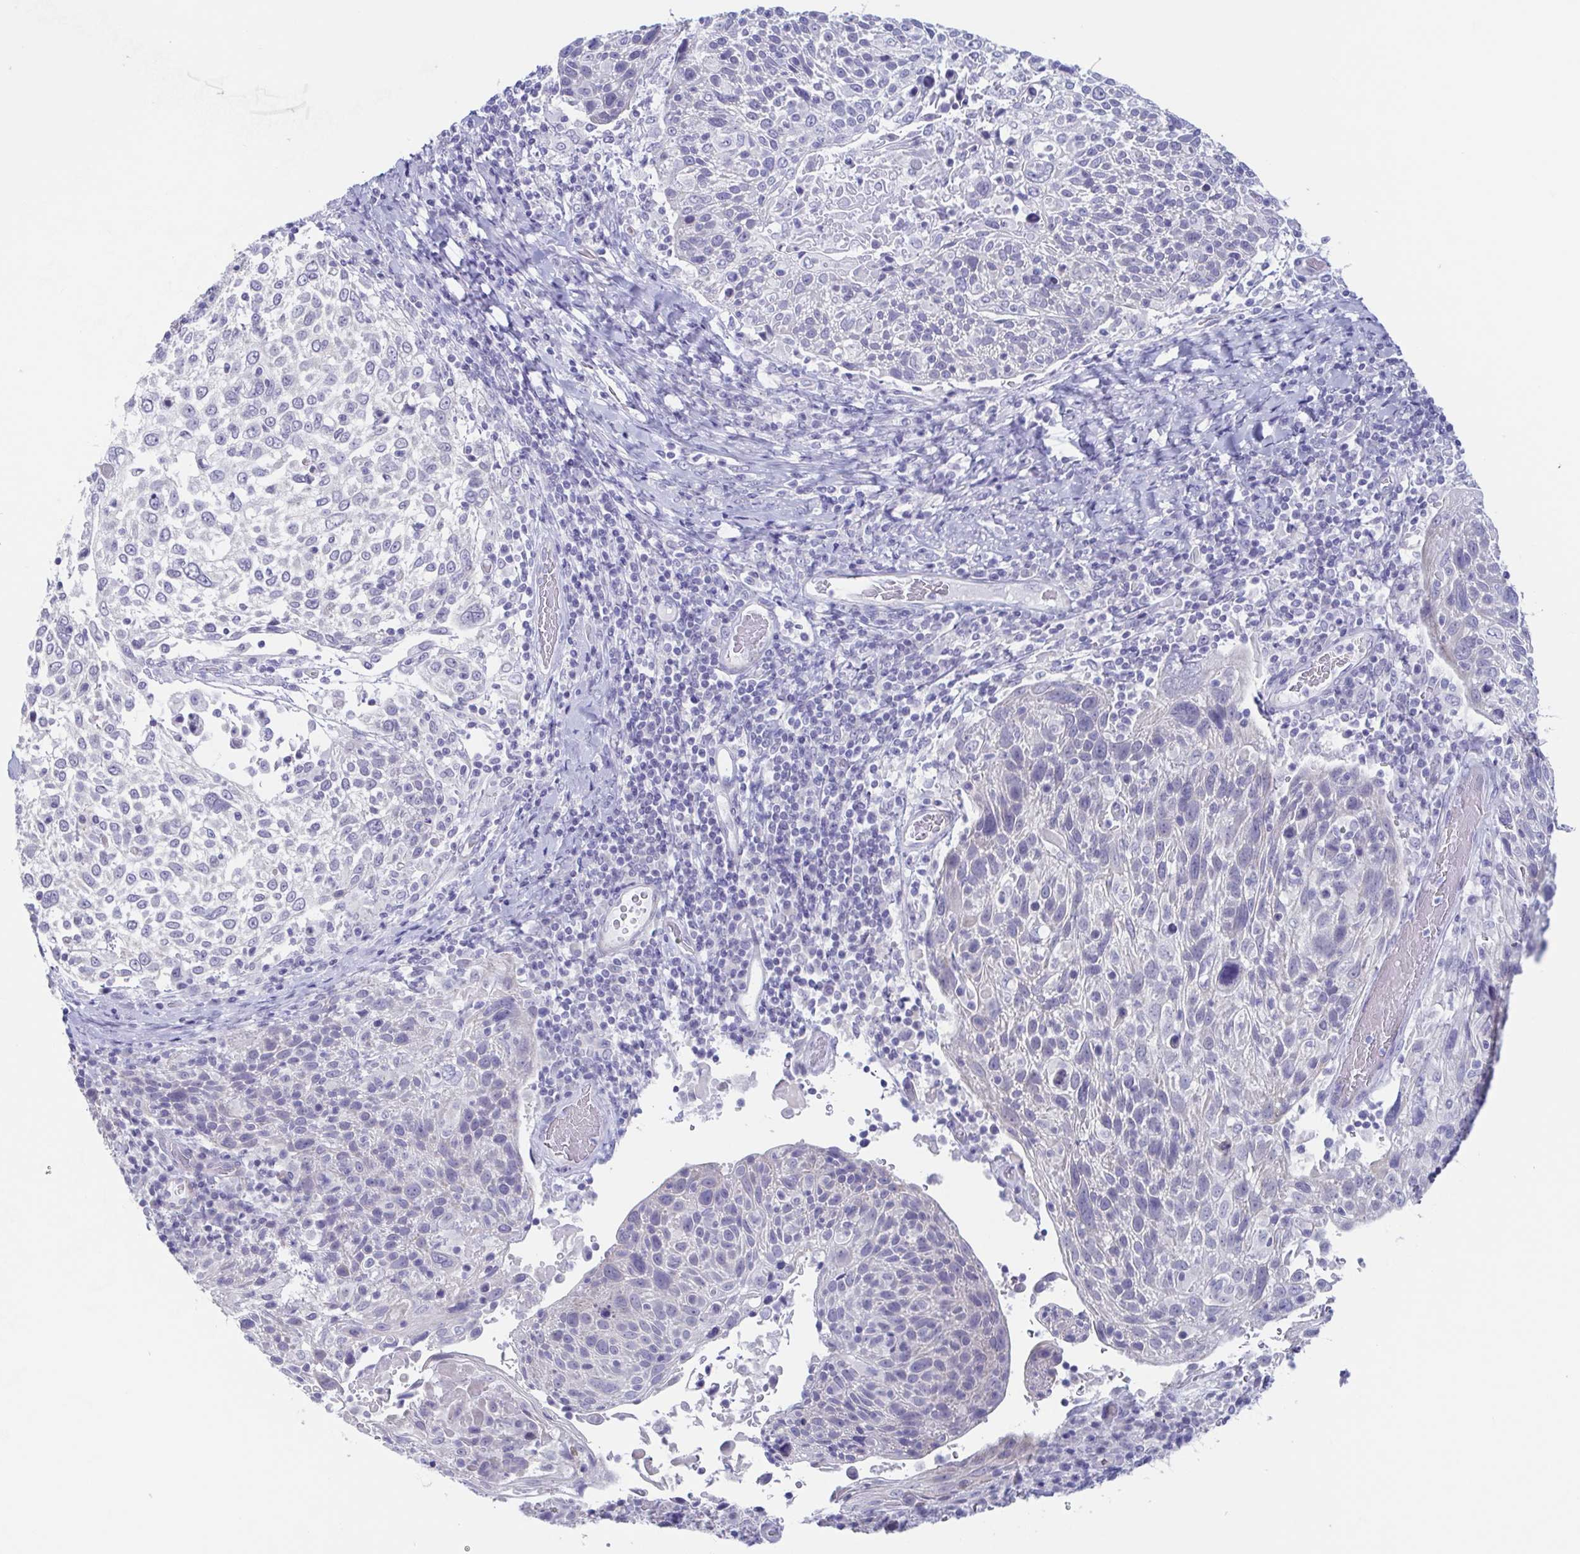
{"staining": {"intensity": "negative", "quantity": "none", "location": "none"}, "tissue": "cervical cancer", "cell_type": "Tumor cells", "image_type": "cancer", "snomed": [{"axis": "morphology", "description": "Squamous cell carcinoma, NOS"}, {"axis": "topography", "description": "Cervix"}], "caption": "Immunohistochemistry image of neoplastic tissue: squamous cell carcinoma (cervical) stained with DAB (3,3'-diaminobenzidine) displays no significant protein positivity in tumor cells.", "gene": "TEX12", "patient": {"sex": "female", "age": 61}}